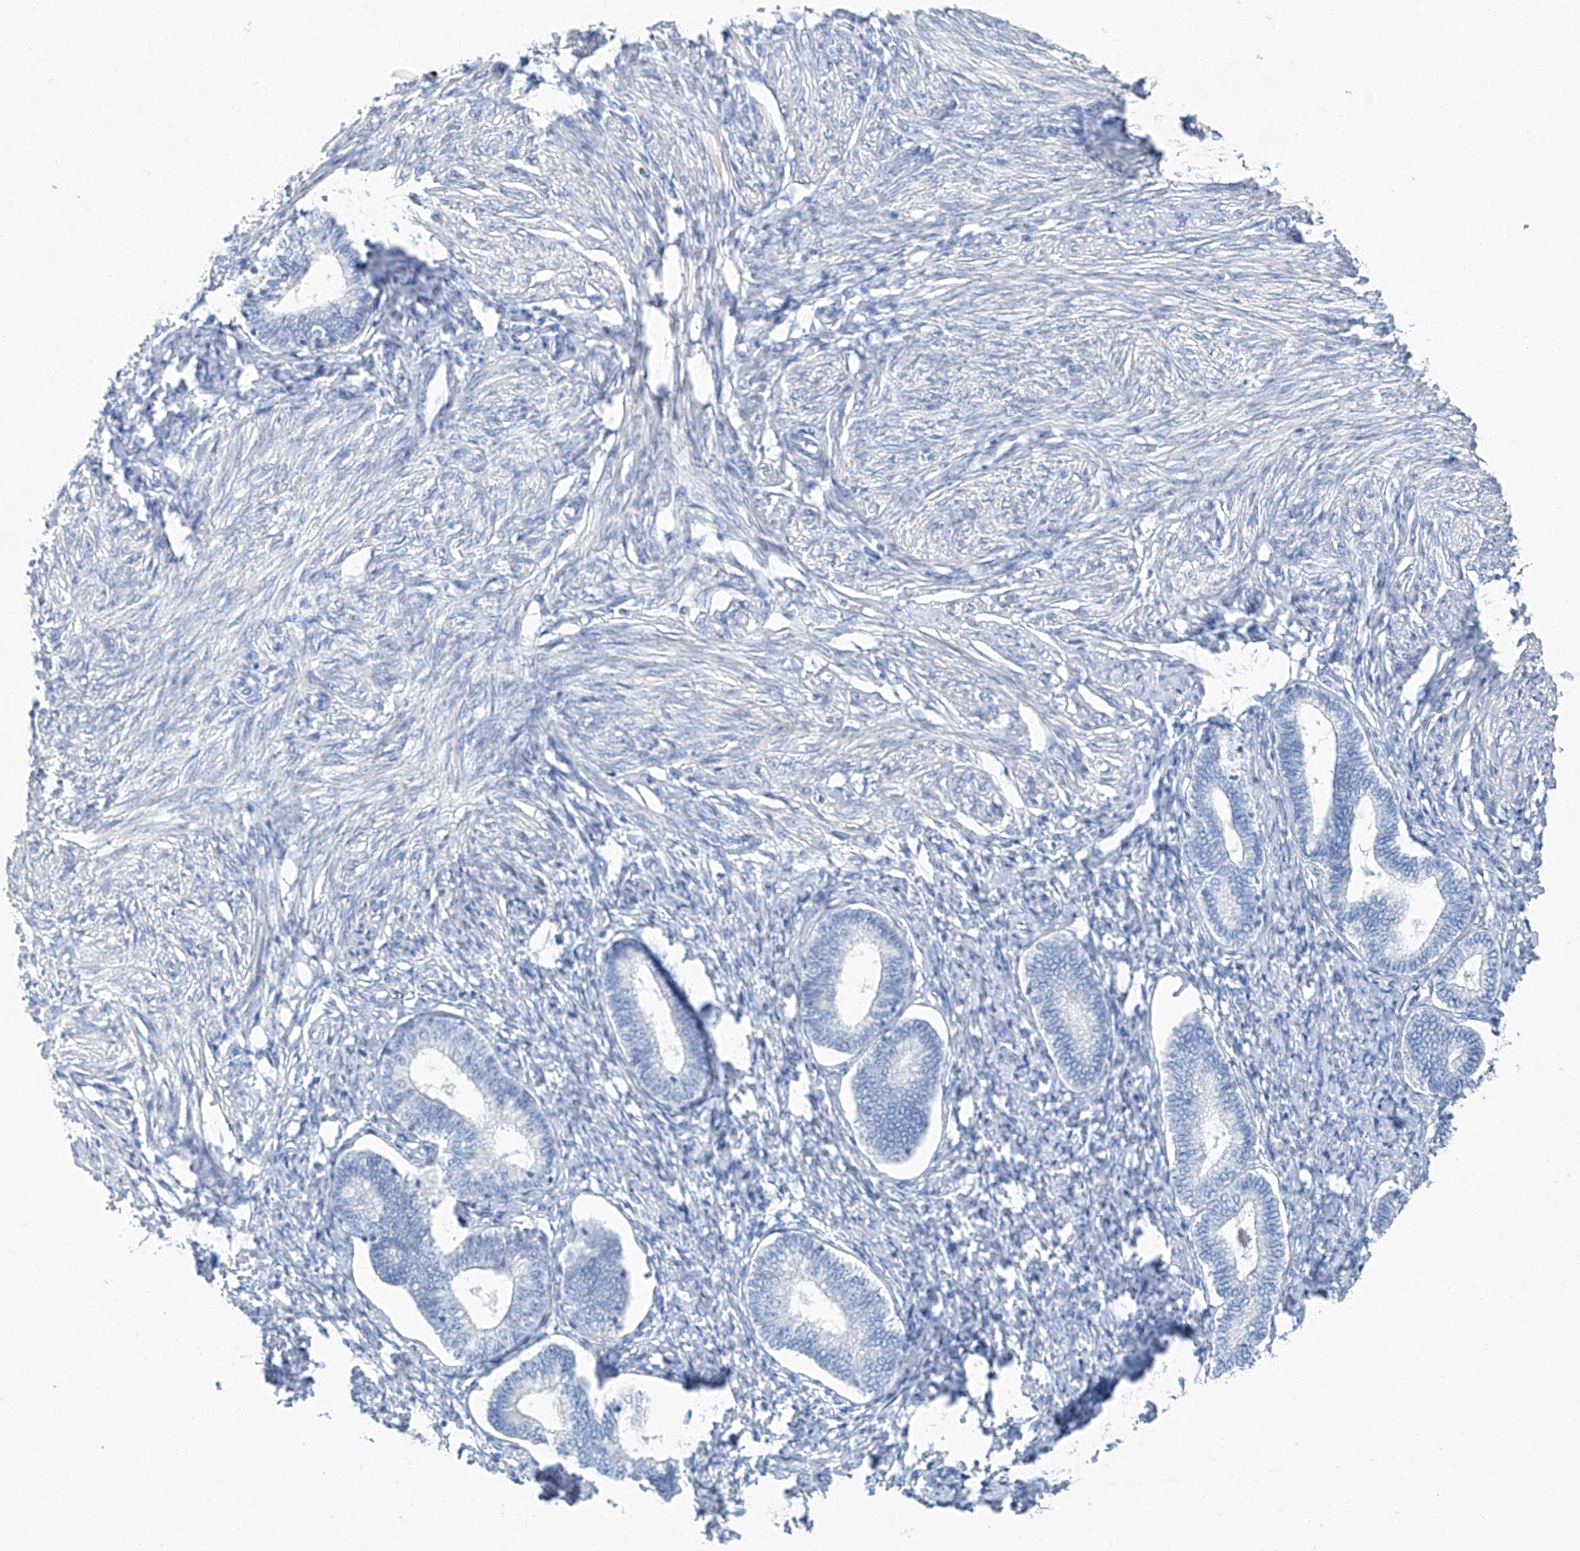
{"staining": {"intensity": "negative", "quantity": "none", "location": "none"}, "tissue": "endometrium", "cell_type": "Cells in endometrial stroma", "image_type": "normal", "snomed": [{"axis": "morphology", "description": "Normal tissue, NOS"}, {"axis": "topography", "description": "Endometrium"}], "caption": "Photomicrograph shows no protein staining in cells in endometrial stroma of unremarkable endometrium. (DAB (3,3'-diaminobenzidine) immunohistochemistry (IHC) with hematoxylin counter stain).", "gene": "C1orf87", "patient": {"sex": "female", "age": 72}}